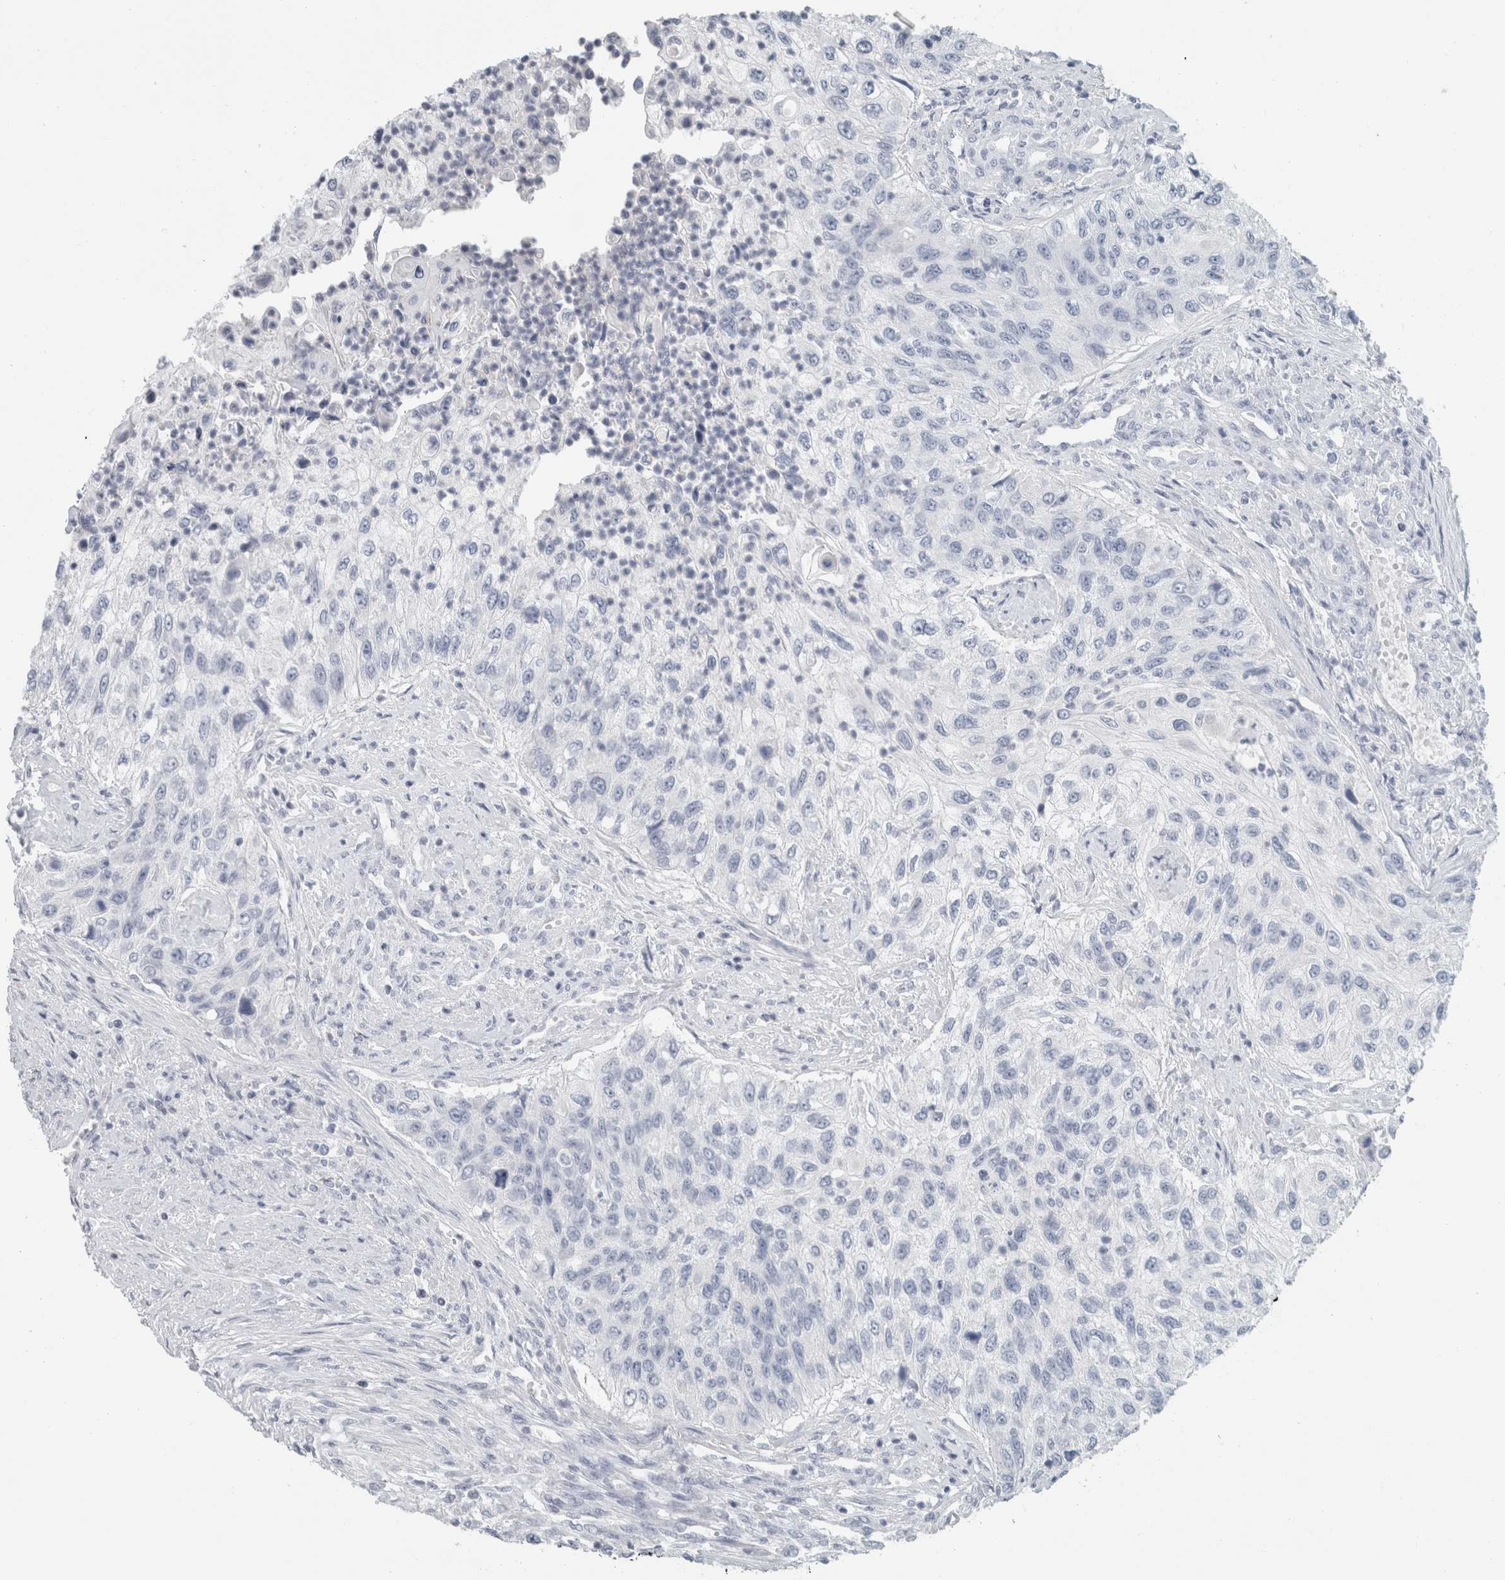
{"staining": {"intensity": "negative", "quantity": "none", "location": "none"}, "tissue": "urothelial cancer", "cell_type": "Tumor cells", "image_type": "cancer", "snomed": [{"axis": "morphology", "description": "Urothelial carcinoma, High grade"}, {"axis": "topography", "description": "Urinary bladder"}], "caption": "Human urothelial carcinoma (high-grade) stained for a protein using immunohistochemistry (IHC) reveals no staining in tumor cells.", "gene": "SLC28A3", "patient": {"sex": "female", "age": 60}}